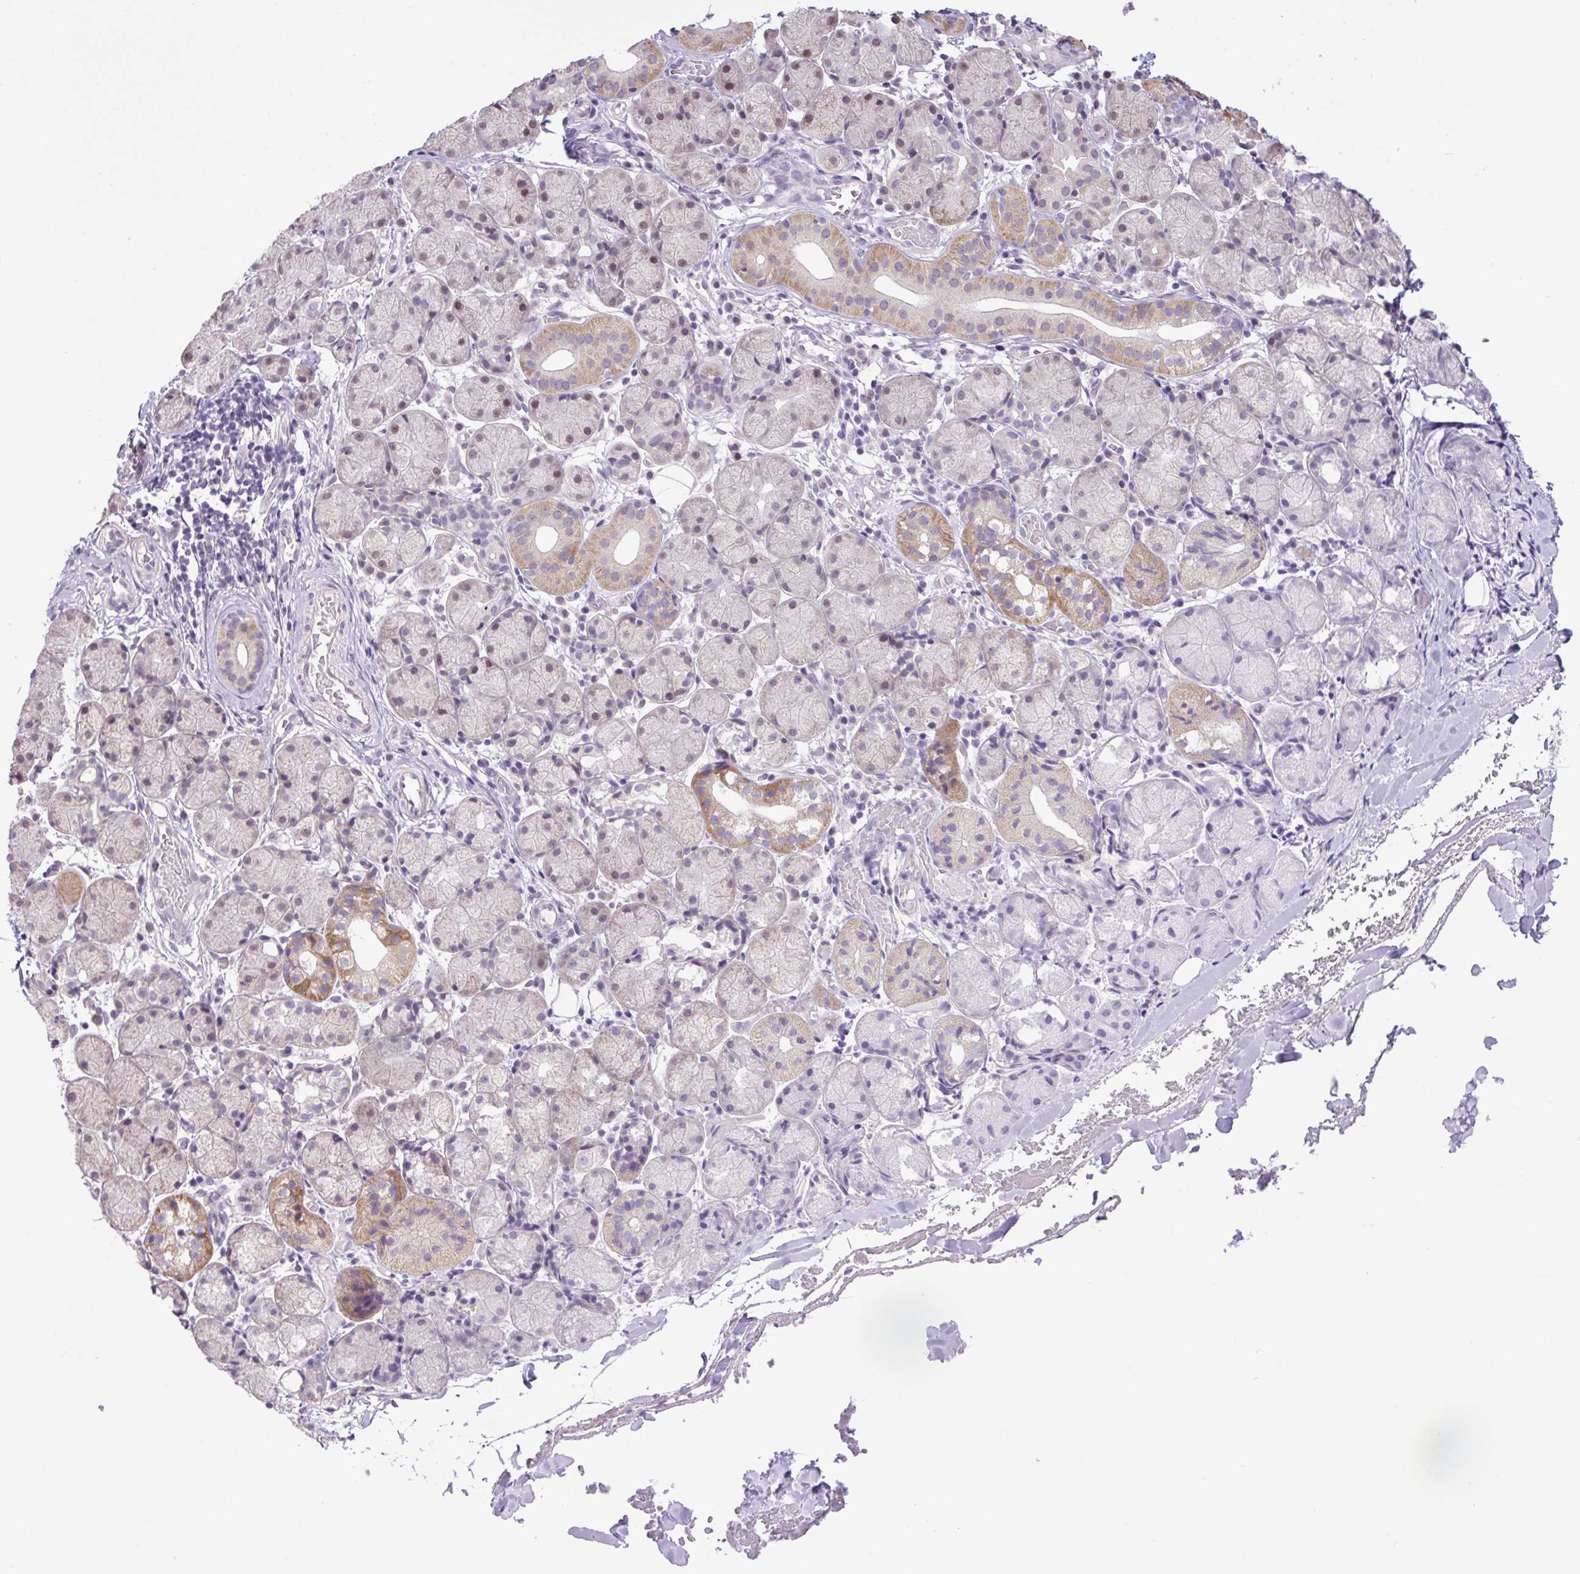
{"staining": {"intensity": "moderate", "quantity": "25%-75%", "location": "cytoplasmic/membranous,nuclear"}, "tissue": "salivary gland", "cell_type": "Glandular cells", "image_type": "normal", "snomed": [{"axis": "morphology", "description": "Normal tissue, NOS"}, {"axis": "topography", "description": "Salivary gland"}], "caption": "Glandular cells reveal medium levels of moderate cytoplasmic/membranous,nuclear staining in about 25%-75% of cells in unremarkable human salivary gland.", "gene": "KPNA1", "patient": {"sex": "female", "age": 24}}